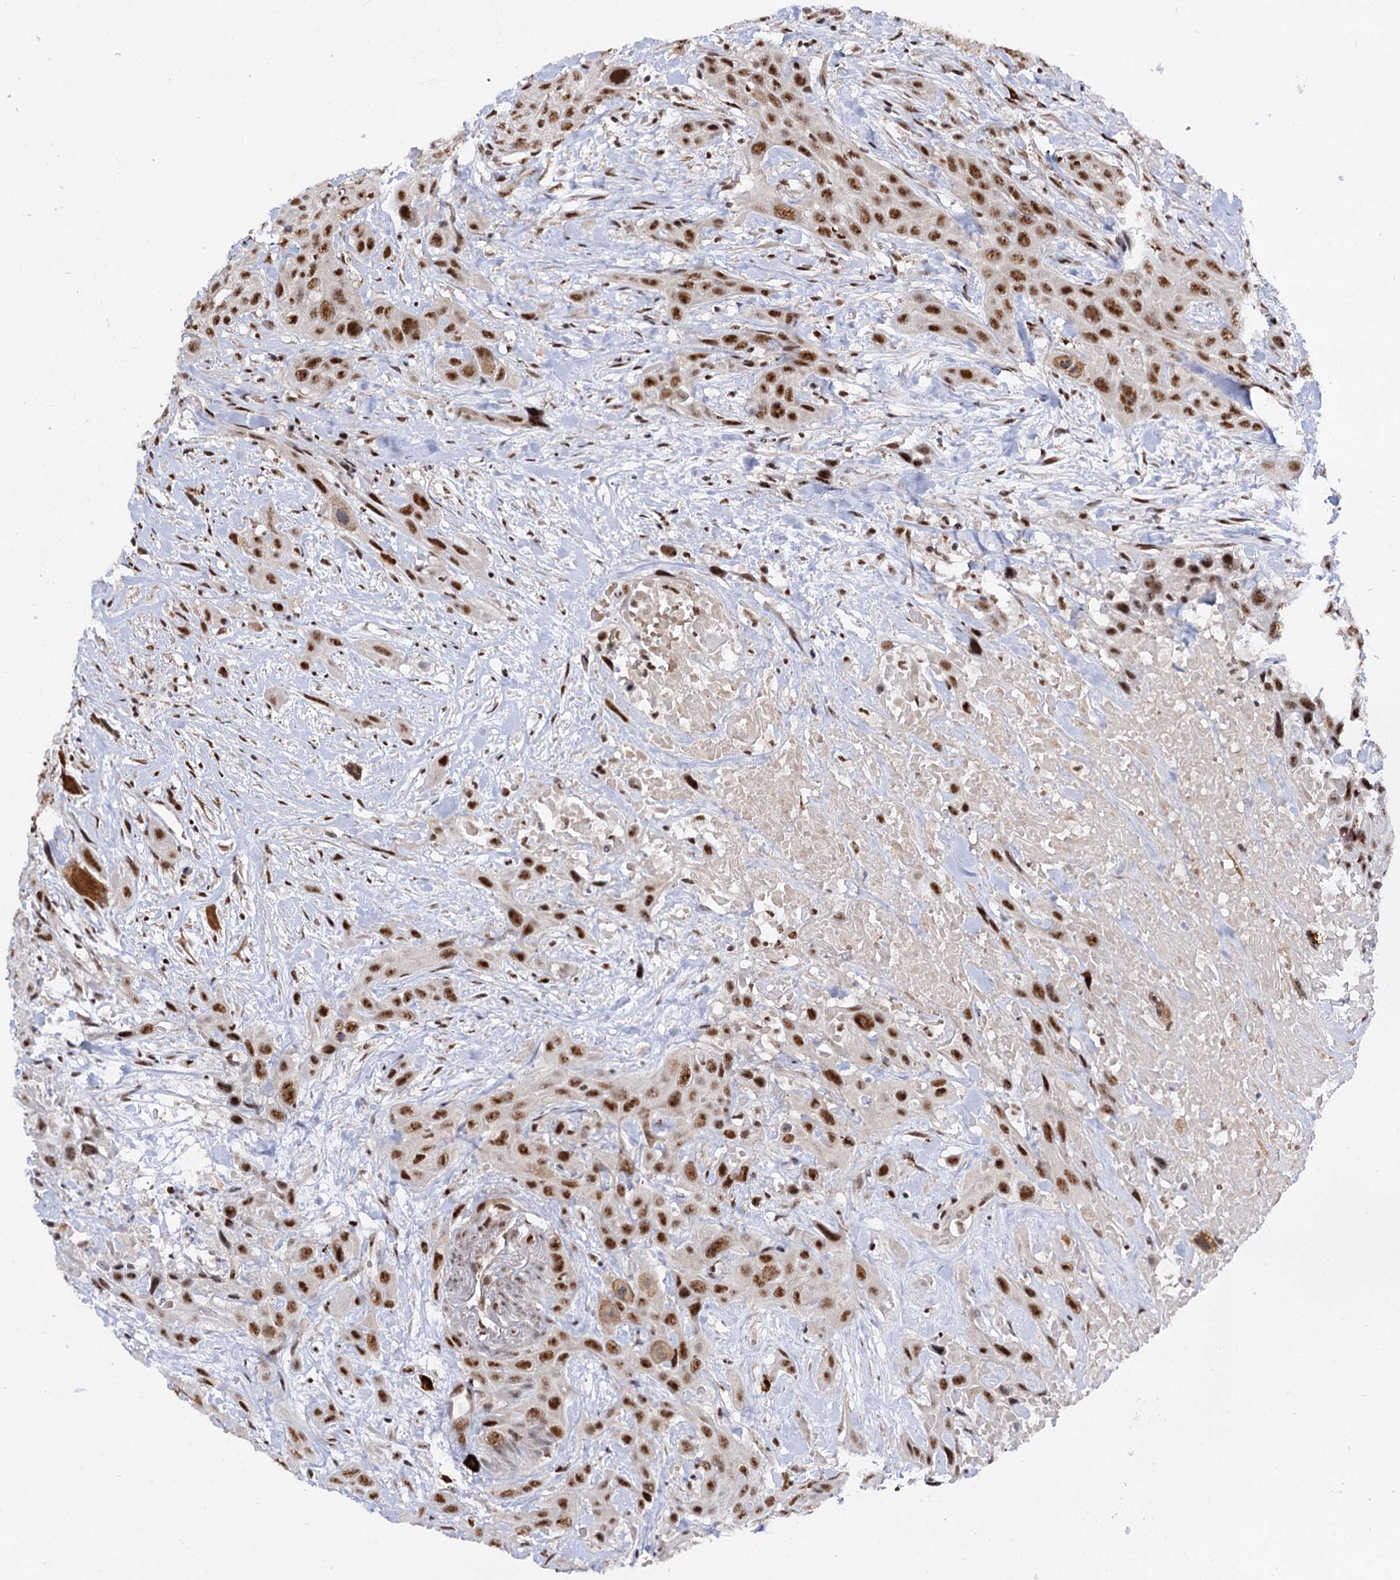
{"staining": {"intensity": "strong", "quantity": ">75%", "location": "nuclear"}, "tissue": "head and neck cancer", "cell_type": "Tumor cells", "image_type": "cancer", "snomed": [{"axis": "morphology", "description": "Squamous cell carcinoma, NOS"}, {"axis": "topography", "description": "Head-Neck"}], "caption": "Immunohistochemical staining of head and neck cancer (squamous cell carcinoma) shows strong nuclear protein staining in about >75% of tumor cells.", "gene": "BUD13", "patient": {"sex": "male", "age": 81}}